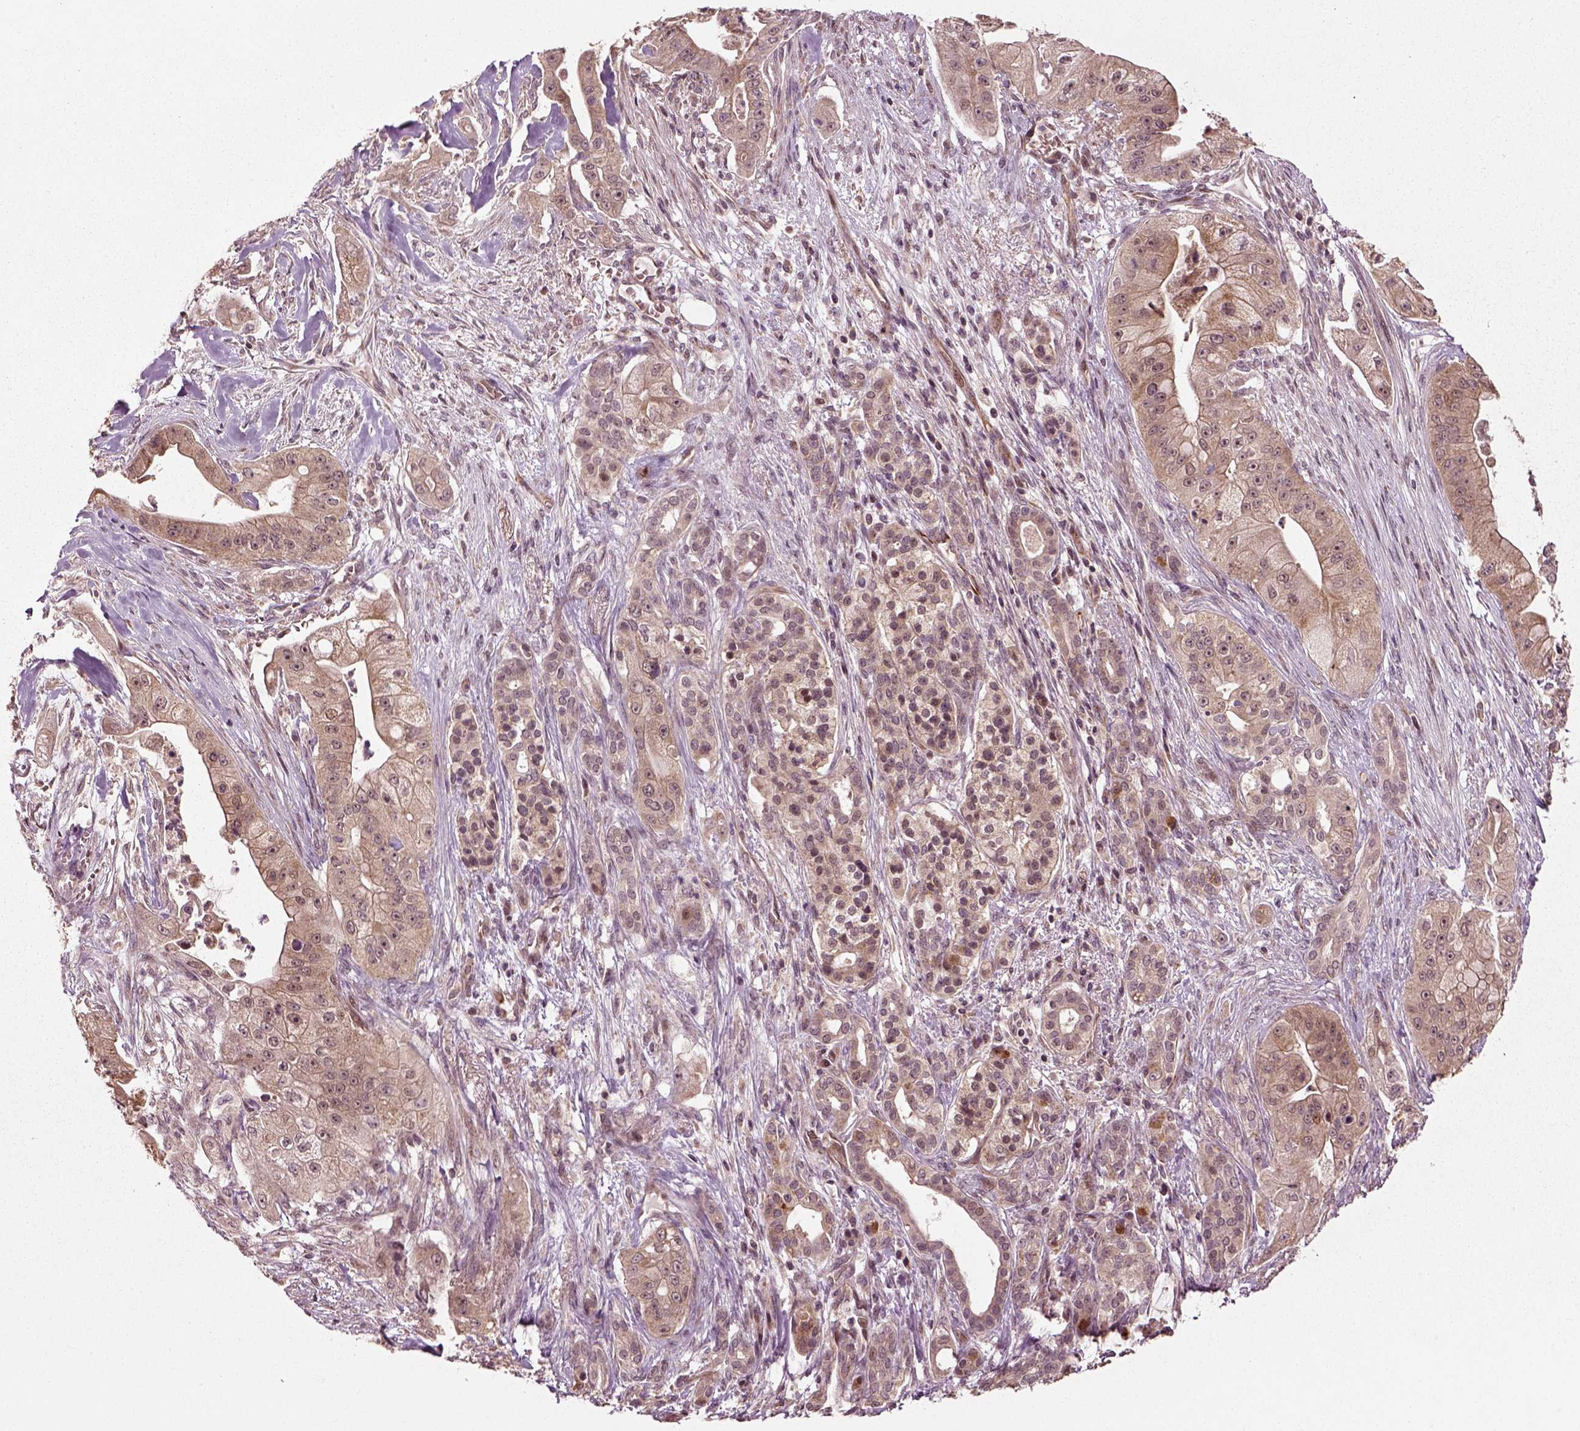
{"staining": {"intensity": "weak", "quantity": ">75%", "location": "cytoplasmic/membranous"}, "tissue": "pancreatic cancer", "cell_type": "Tumor cells", "image_type": "cancer", "snomed": [{"axis": "morphology", "description": "Normal tissue, NOS"}, {"axis": "morphology", "description": "Inflammation, NOS"}, {"axis": "morphology", "description": "Adenocarcinoma, NOS"}, {"axis": "topography", "description": "Pancreas"}], "caption": "An image of adenocarcinoma (pancreatic) stained for a protein reveals weak cytoplasmic/membranous brown staining in tumor cells.", "gene": "PLCD3", "patient": {"sex": "male", "age": 57}}